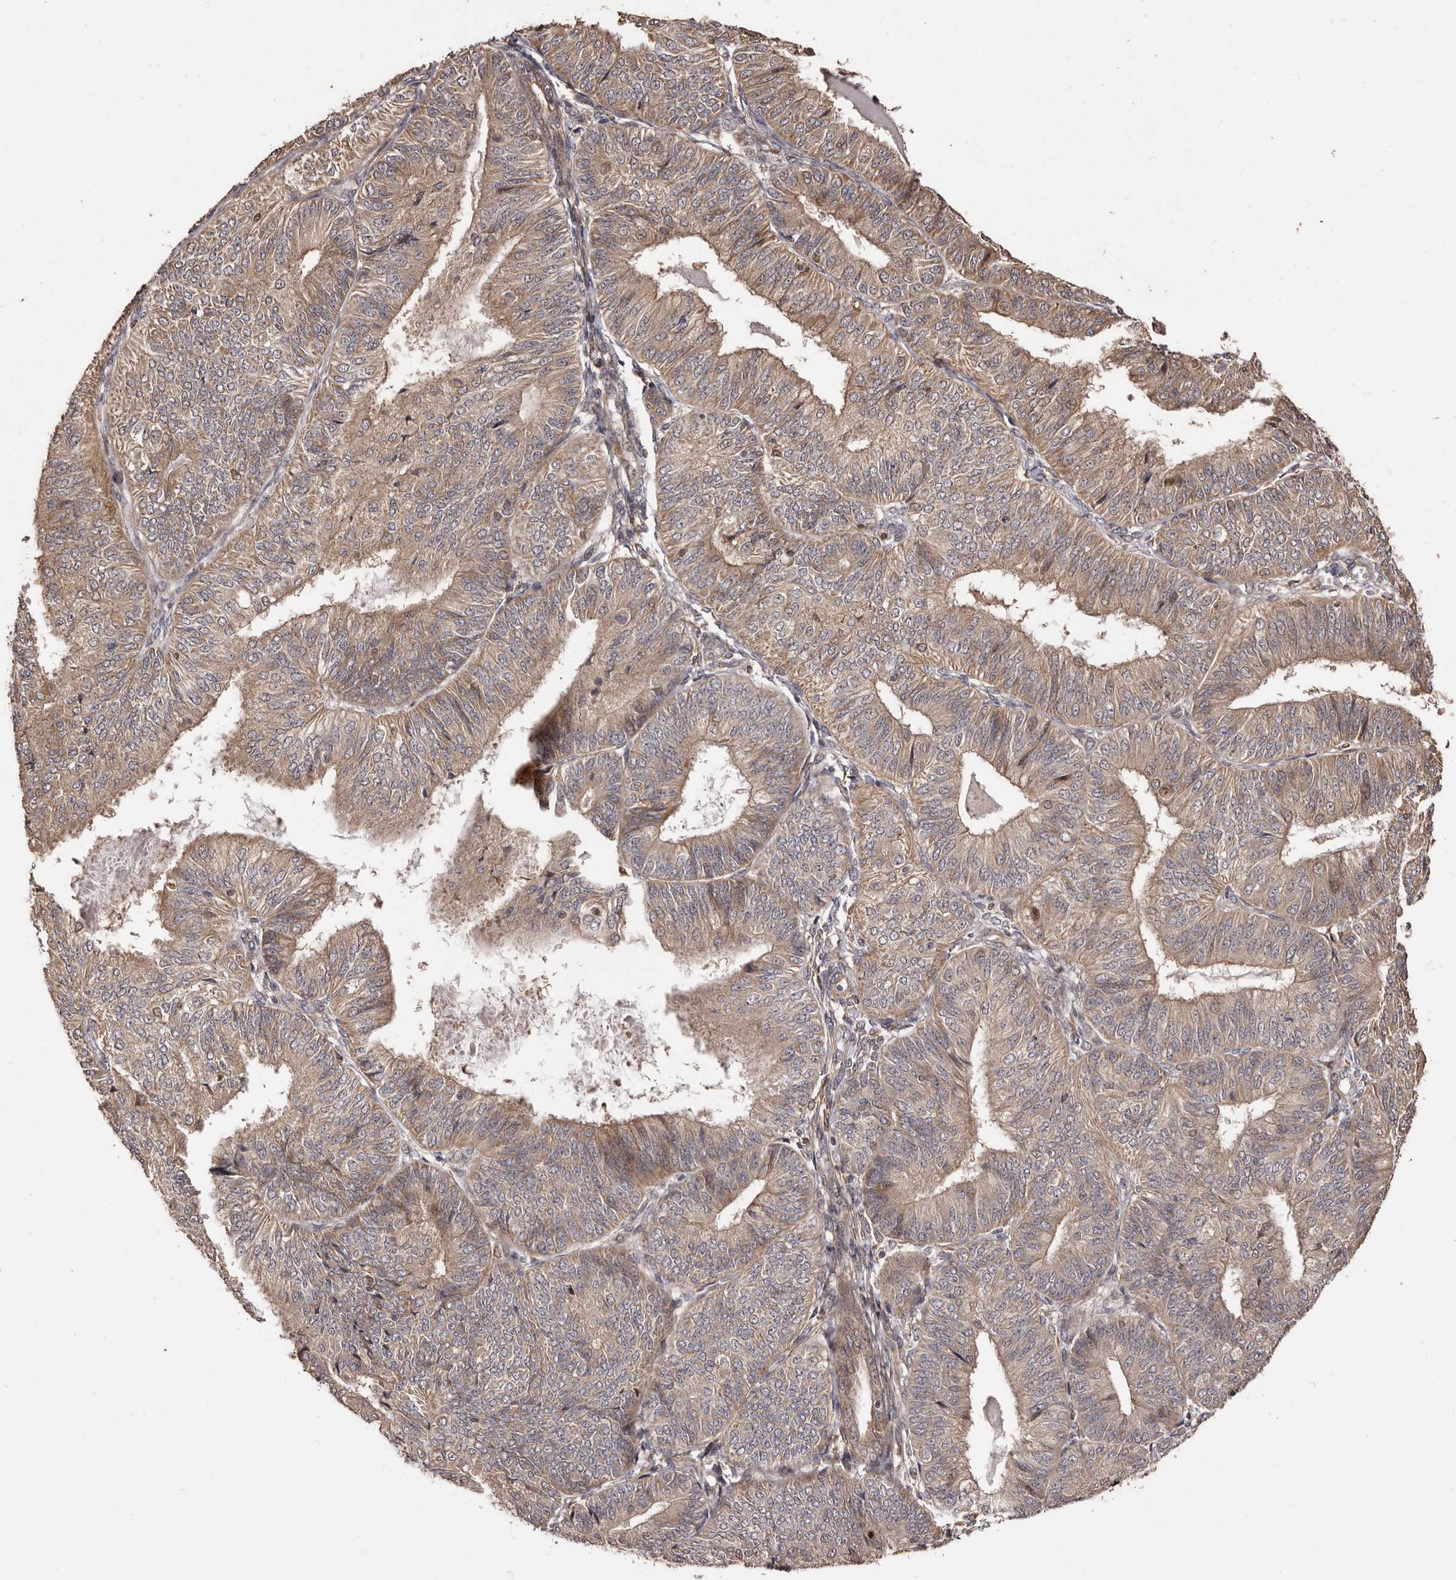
{"staining": {"intensity": "weak", "quantity": ">75%", "location": "cytoplasmic/membranous"}, "tissue": "endometrial cancer", "cell_type": "Tumor cells", "image_type": "cancer", "snomed": [{"axis": "morphology", "description": "Adenocarcinoma, NOS"}, {"axis": "topography", "description": "Endometrium"}], "caption": "Adenocarcinoma (endometrial) stained with a brown dye displays weak cytoplasmic/membranous positive expression in about >75% of tumor cells.", "gene": "ZCCHC7", "patient": {"sex": "female", "age": 58}}